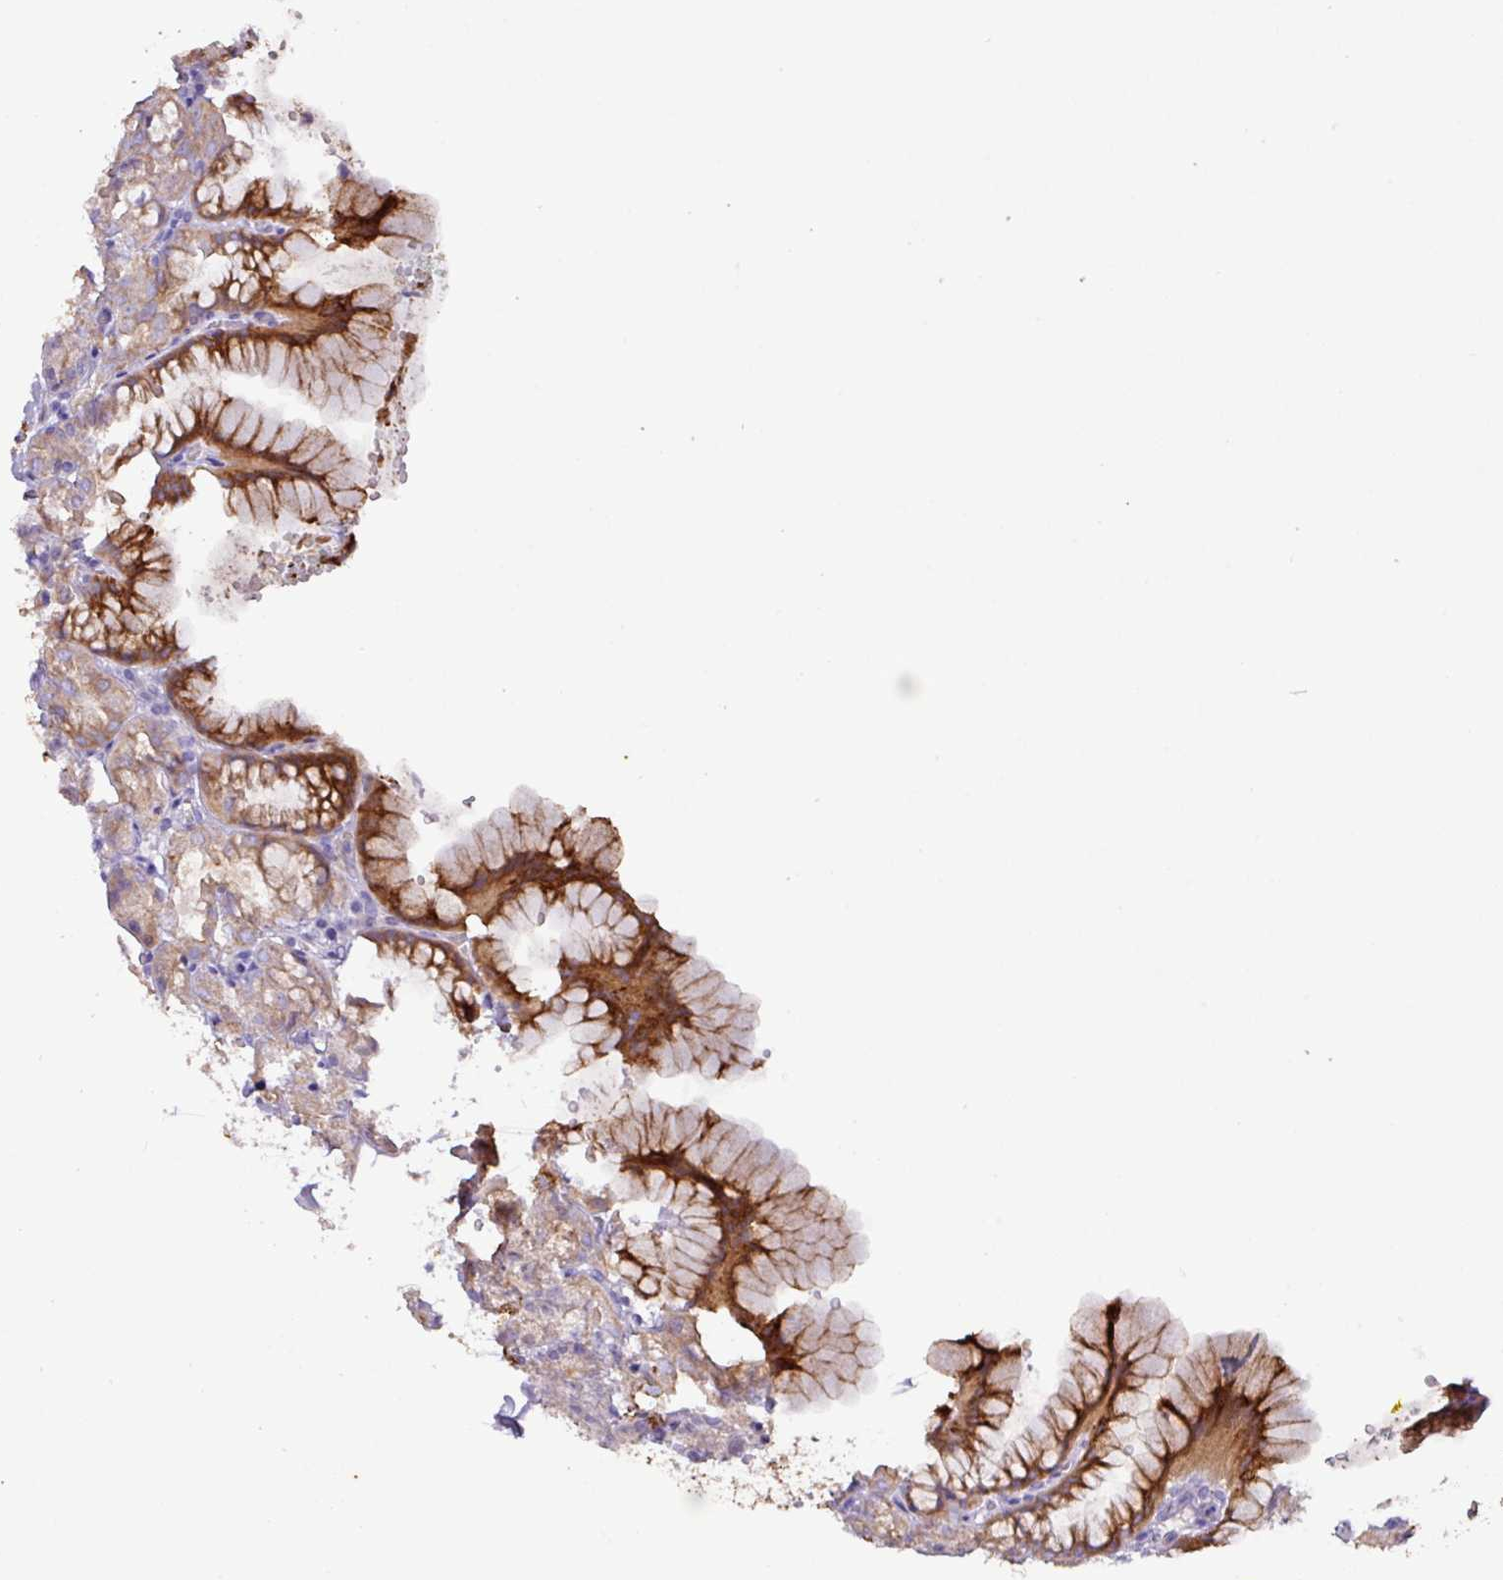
{"staining": {"intensity": "strong", "quantity": "25%-75%", "location": "cytoplasmic/membranous"}, "tissue": "stomach", "cell_type": "Glandular cells", "image_type": "normal", "snomed": [{"axis": "morphology", "description": "Normal tissue, NOS"}, {"axis": "topography", "description": "Stomach, upper"}], "caption": "This is a micrograph of immunohistochemistry staining of unremarkable stomach, which shows strong positivity in the cytoplasmic/membranous of glandular cells.", "gene": "AGR3", "patient": {"sex": "female", "age": 81}}